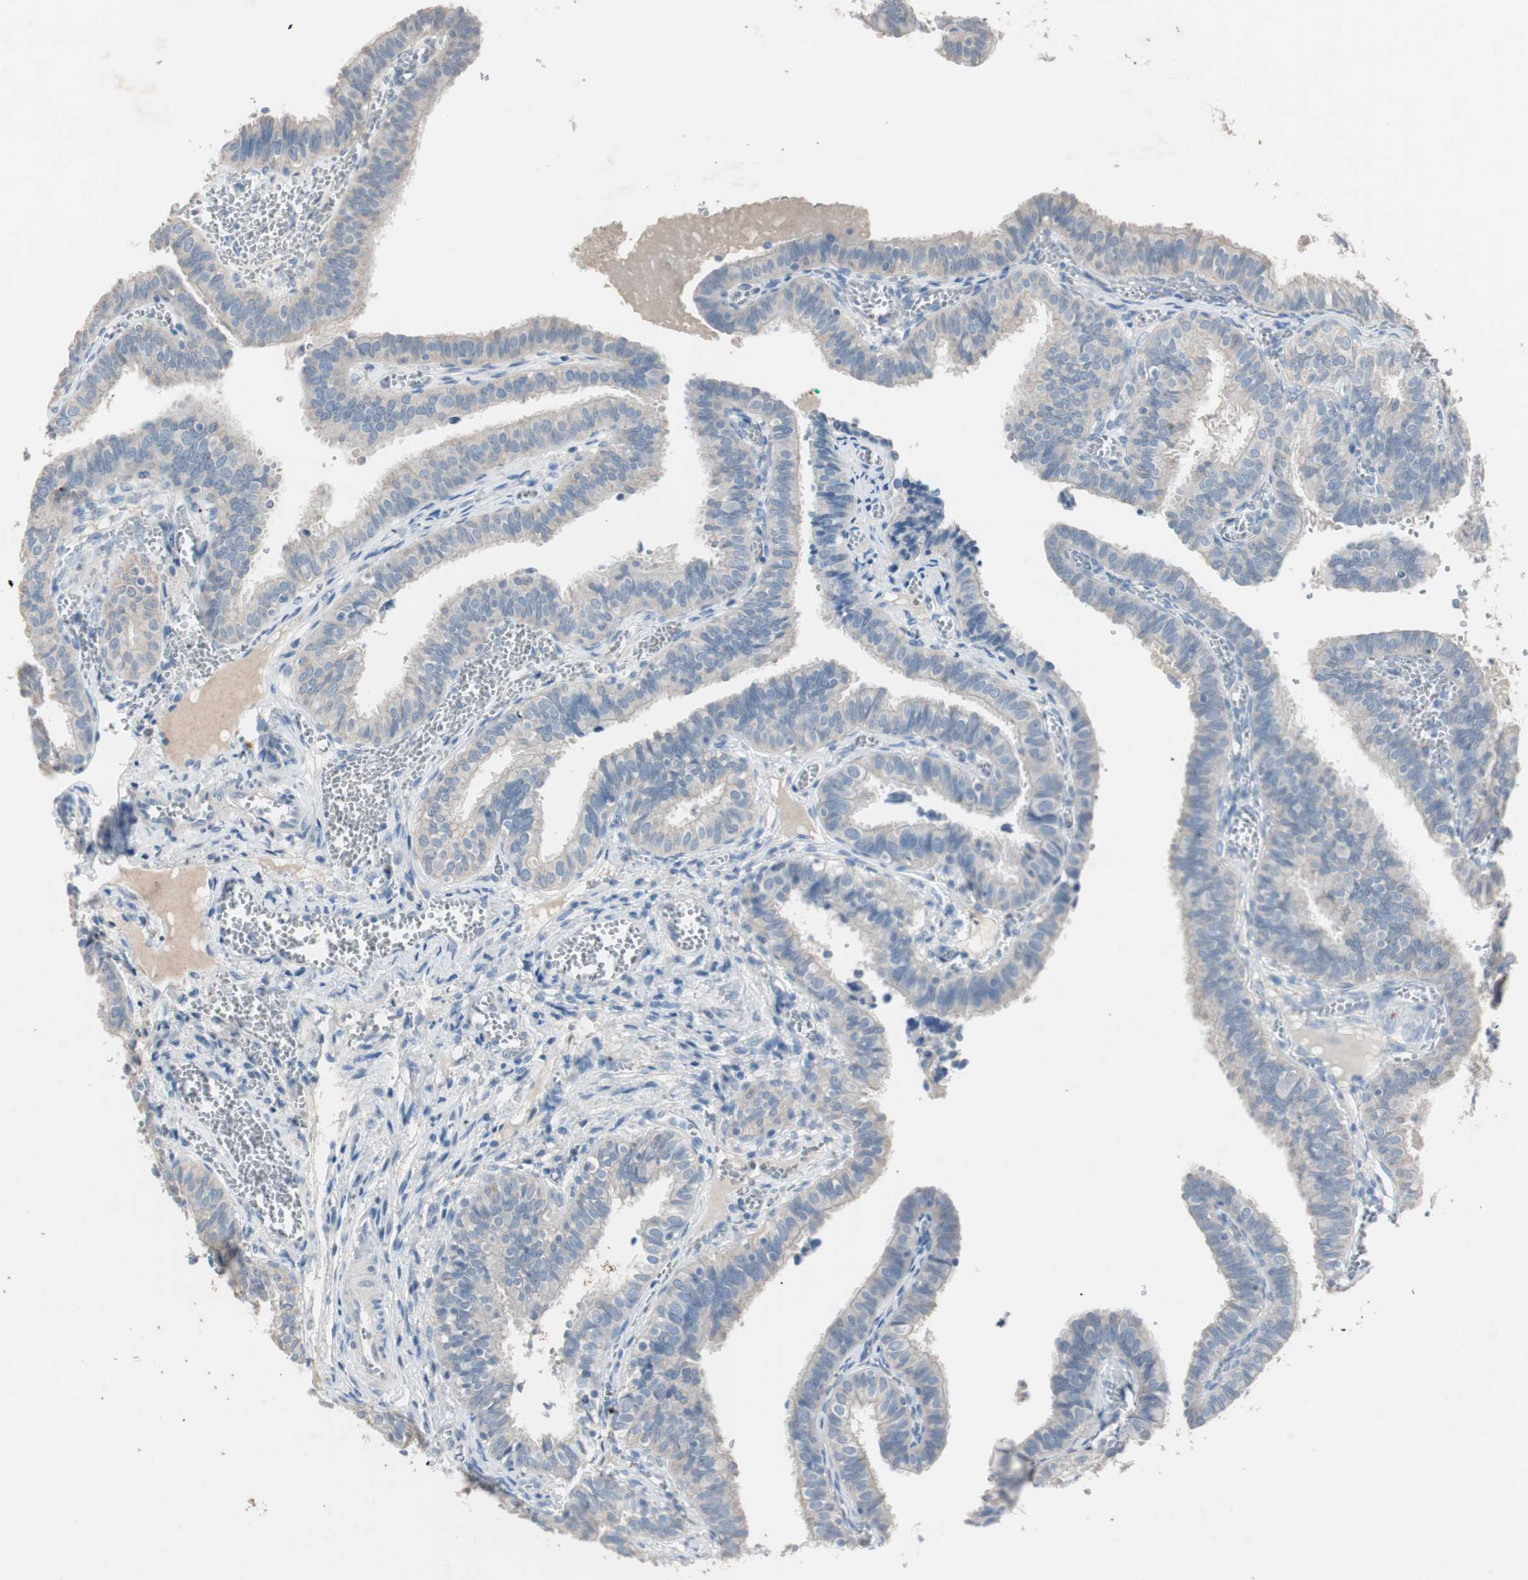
{"staining": {"intensity": "weak", "quantity": "25%-75%", "location": "cytoplasmic/membranous"}, "tissue": "fallopian tube", "cell_type": "Glandular cells", "image_type": "normal", "snomed": [{"axis": "morphology", "description": "Normal tissue, NOS"}, {"axis": "topography", "description": "Fallopian tube"}], "caption": "Immunohistochemical staining of normal fallopian tube exhibits 25%-75% levels of weak cytoplasmic/membranous protein expression in approximately 25%-75% of glandular cells.", "gene": "KHK", "patient": {"sex": "female", "age": 46}}